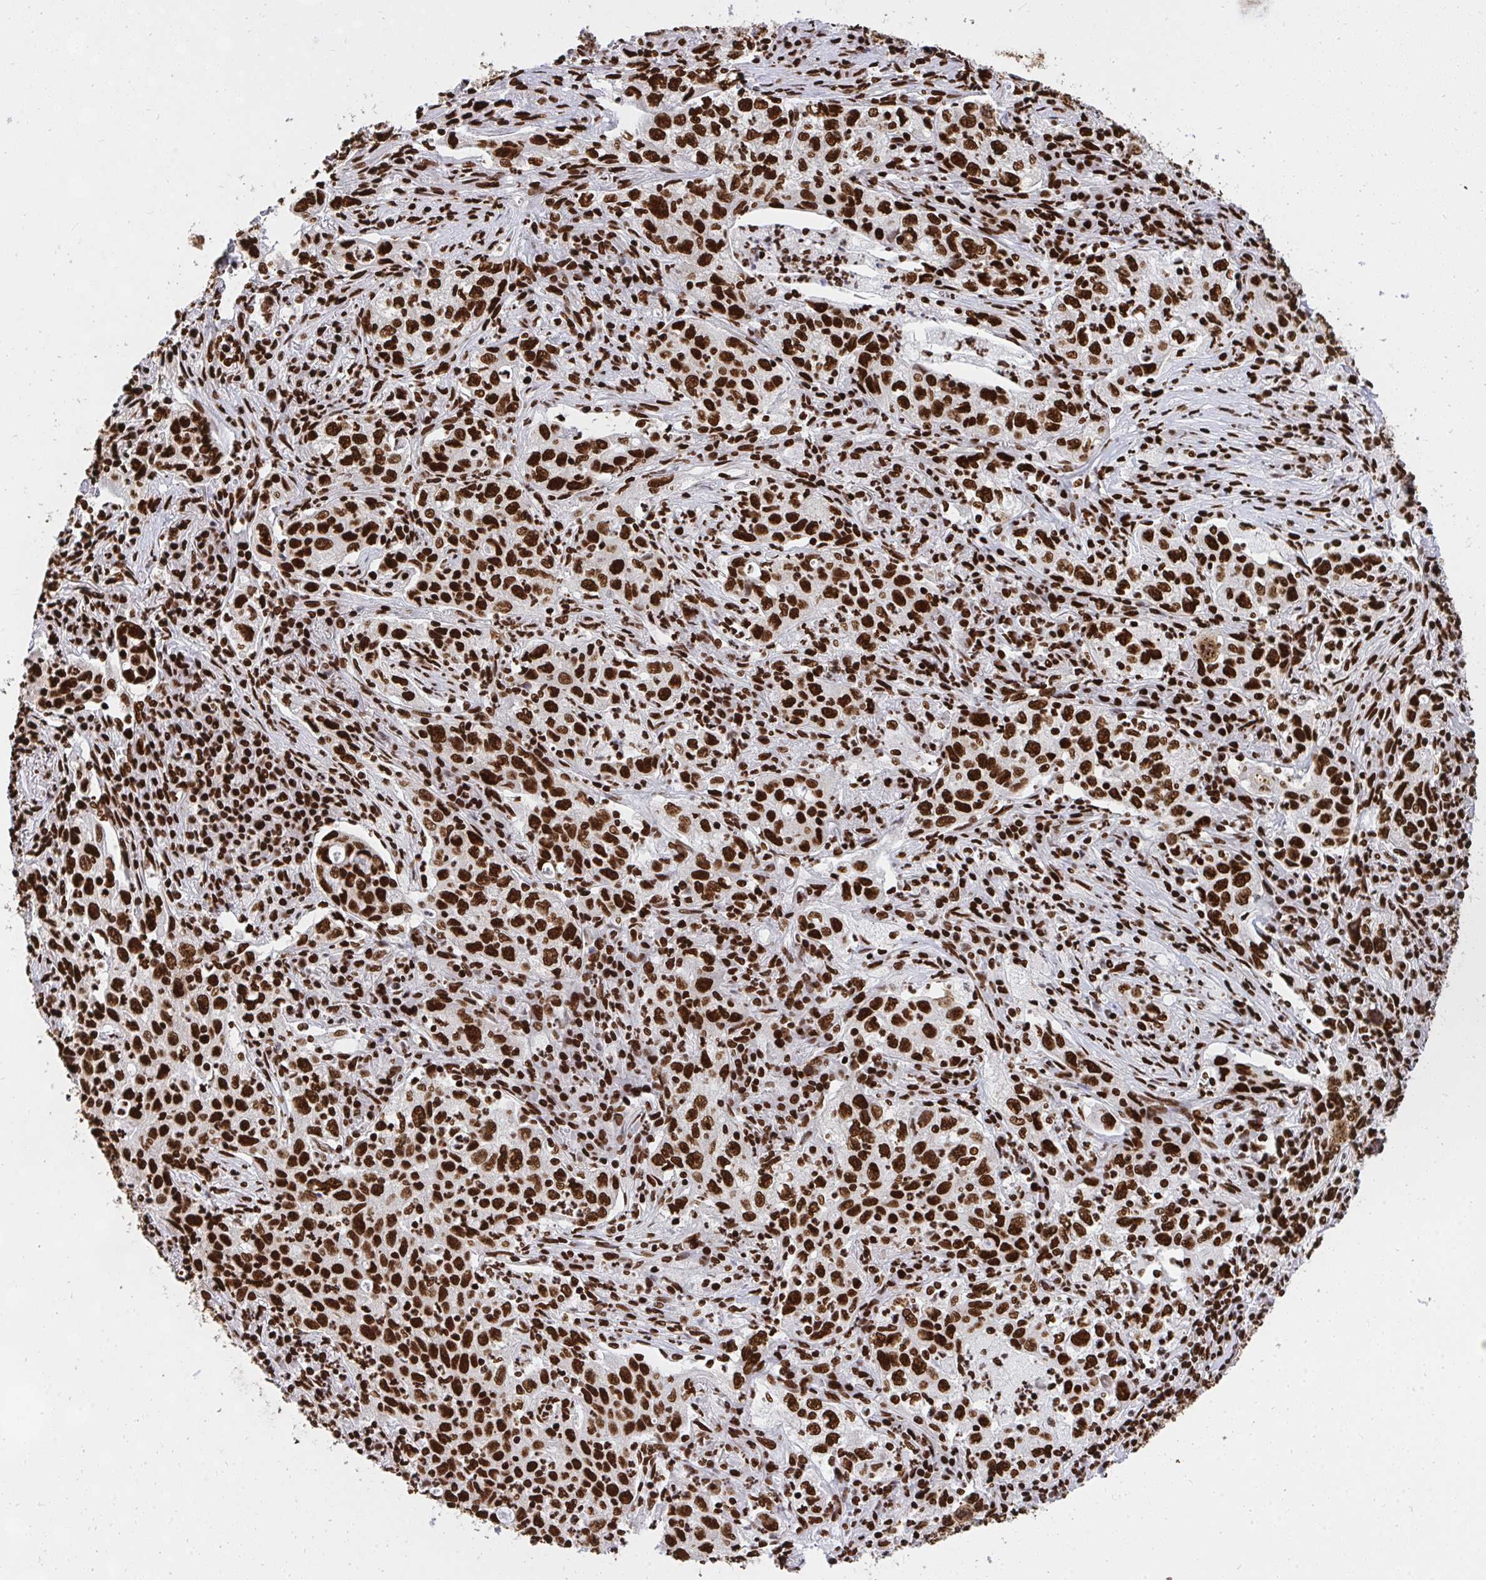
{"staining": {"intensity": "strong", "quantity": ">75%", "location": "nuclear"}, "tissue": "lung cancer", "cell_type": "Tumor cells", "image_type": "cancer", "snomed": [{"axis": "morphology", "description": "Squamous cell carcinoma, NOS"}, {"axis": "topography", "description": "Lung"}], "caption": "Immunohistochemical staining of lung cancer (squamous cell carcinoma) shows strong nuclear protein positivity in about >75% of tumor cells.", "gene": "HNRNPL", "patient": {"sex": "male", "age": 71}}